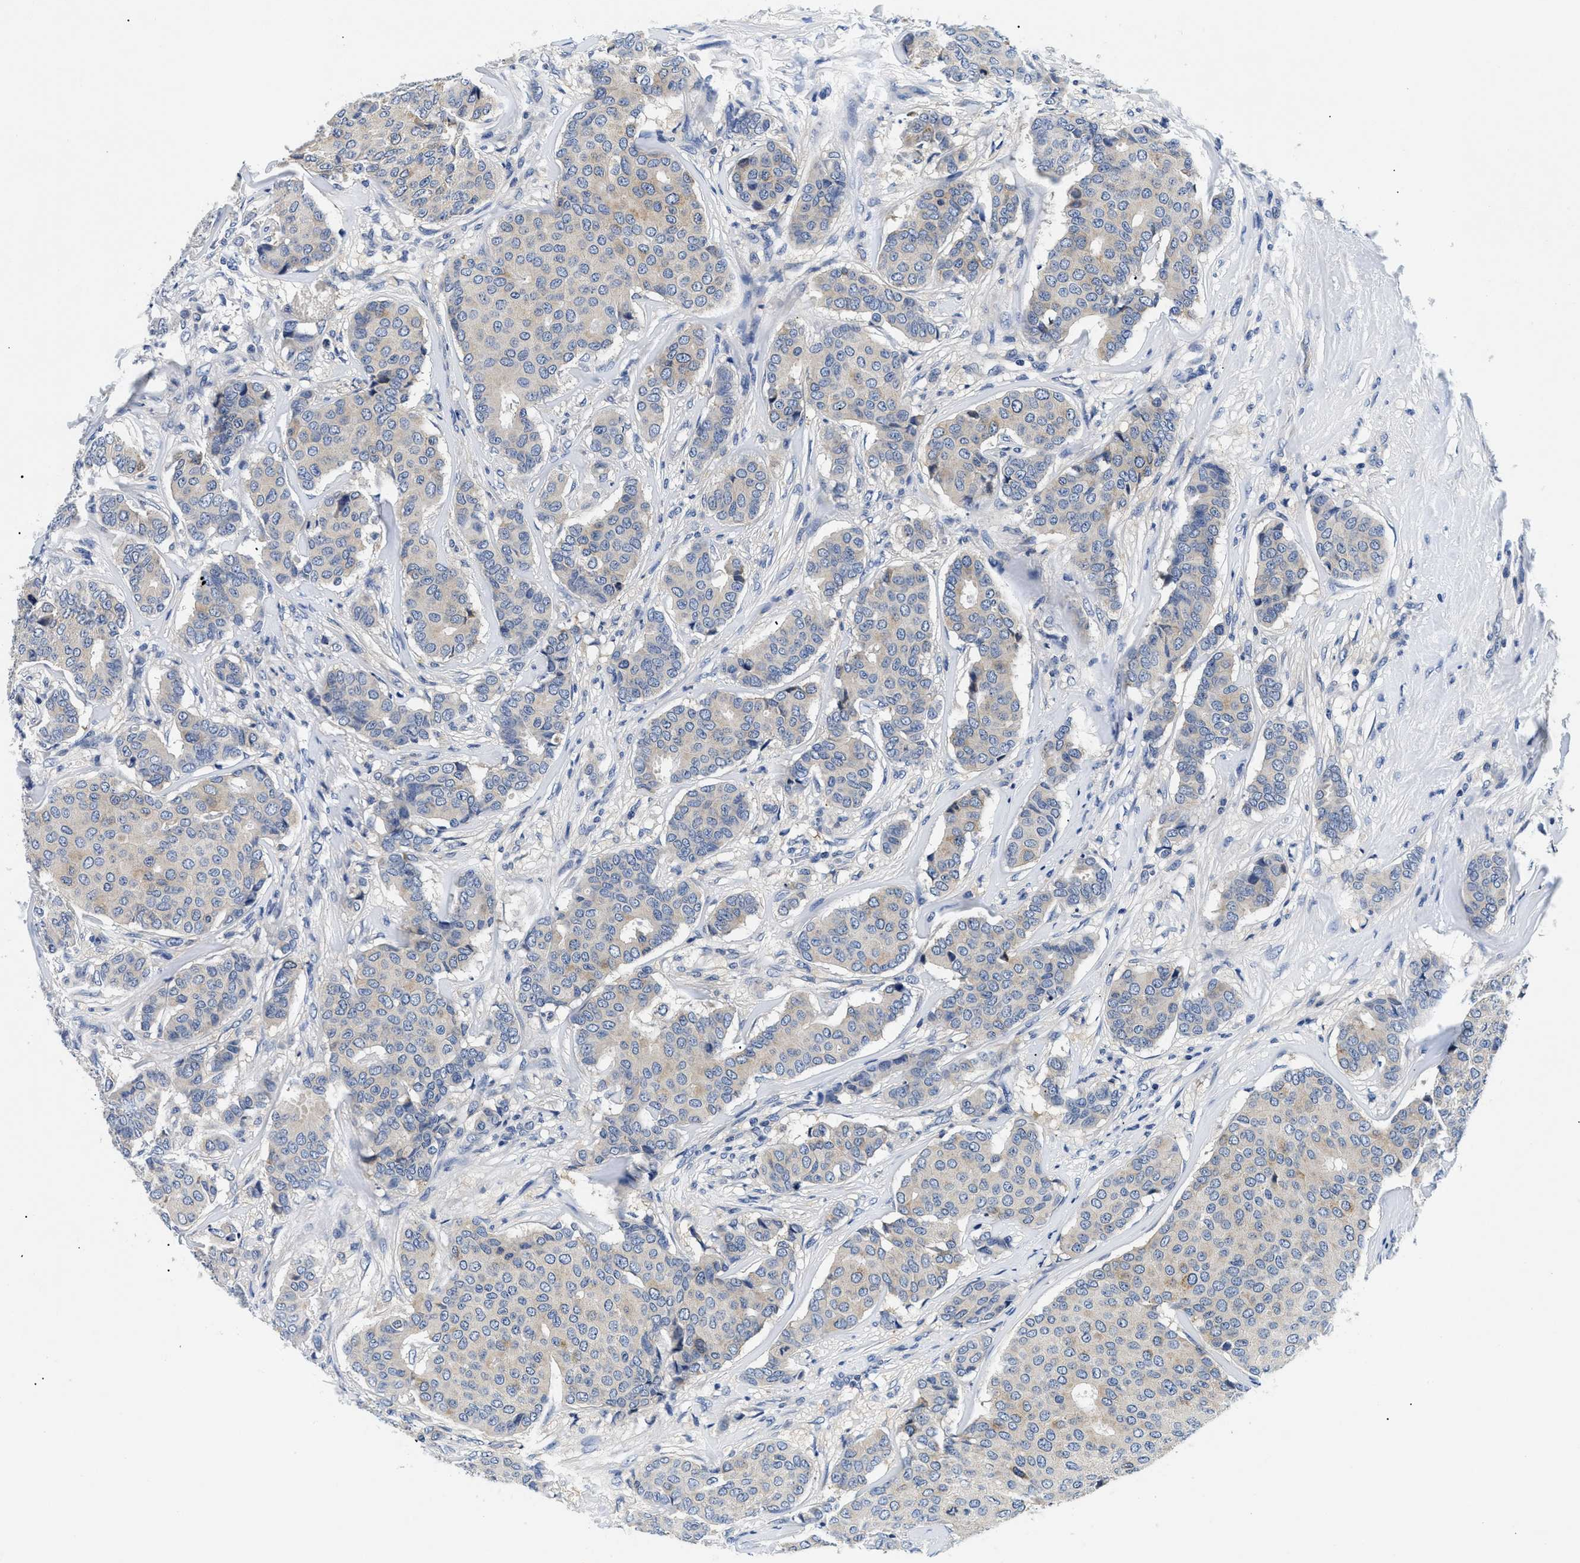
{"staining": {"intensity": "weak", "quantity": "<25%", "location": "cytoplasmic/membranous"}, "tissue": "breast cancer", "cell_type": "Tumor cells", "image_type": "cancer", "snomed": [{"axis": "morphology", "description": "Duct carcinoma"}, {"axis": "topography", "description": "Breast"}], "caption": "Breast cancer stained for a protein using immunohistochemistry reveals no positivity tumor cells.", "gene": "MEA1", "patient": {"sex": "female", "age": 75}}